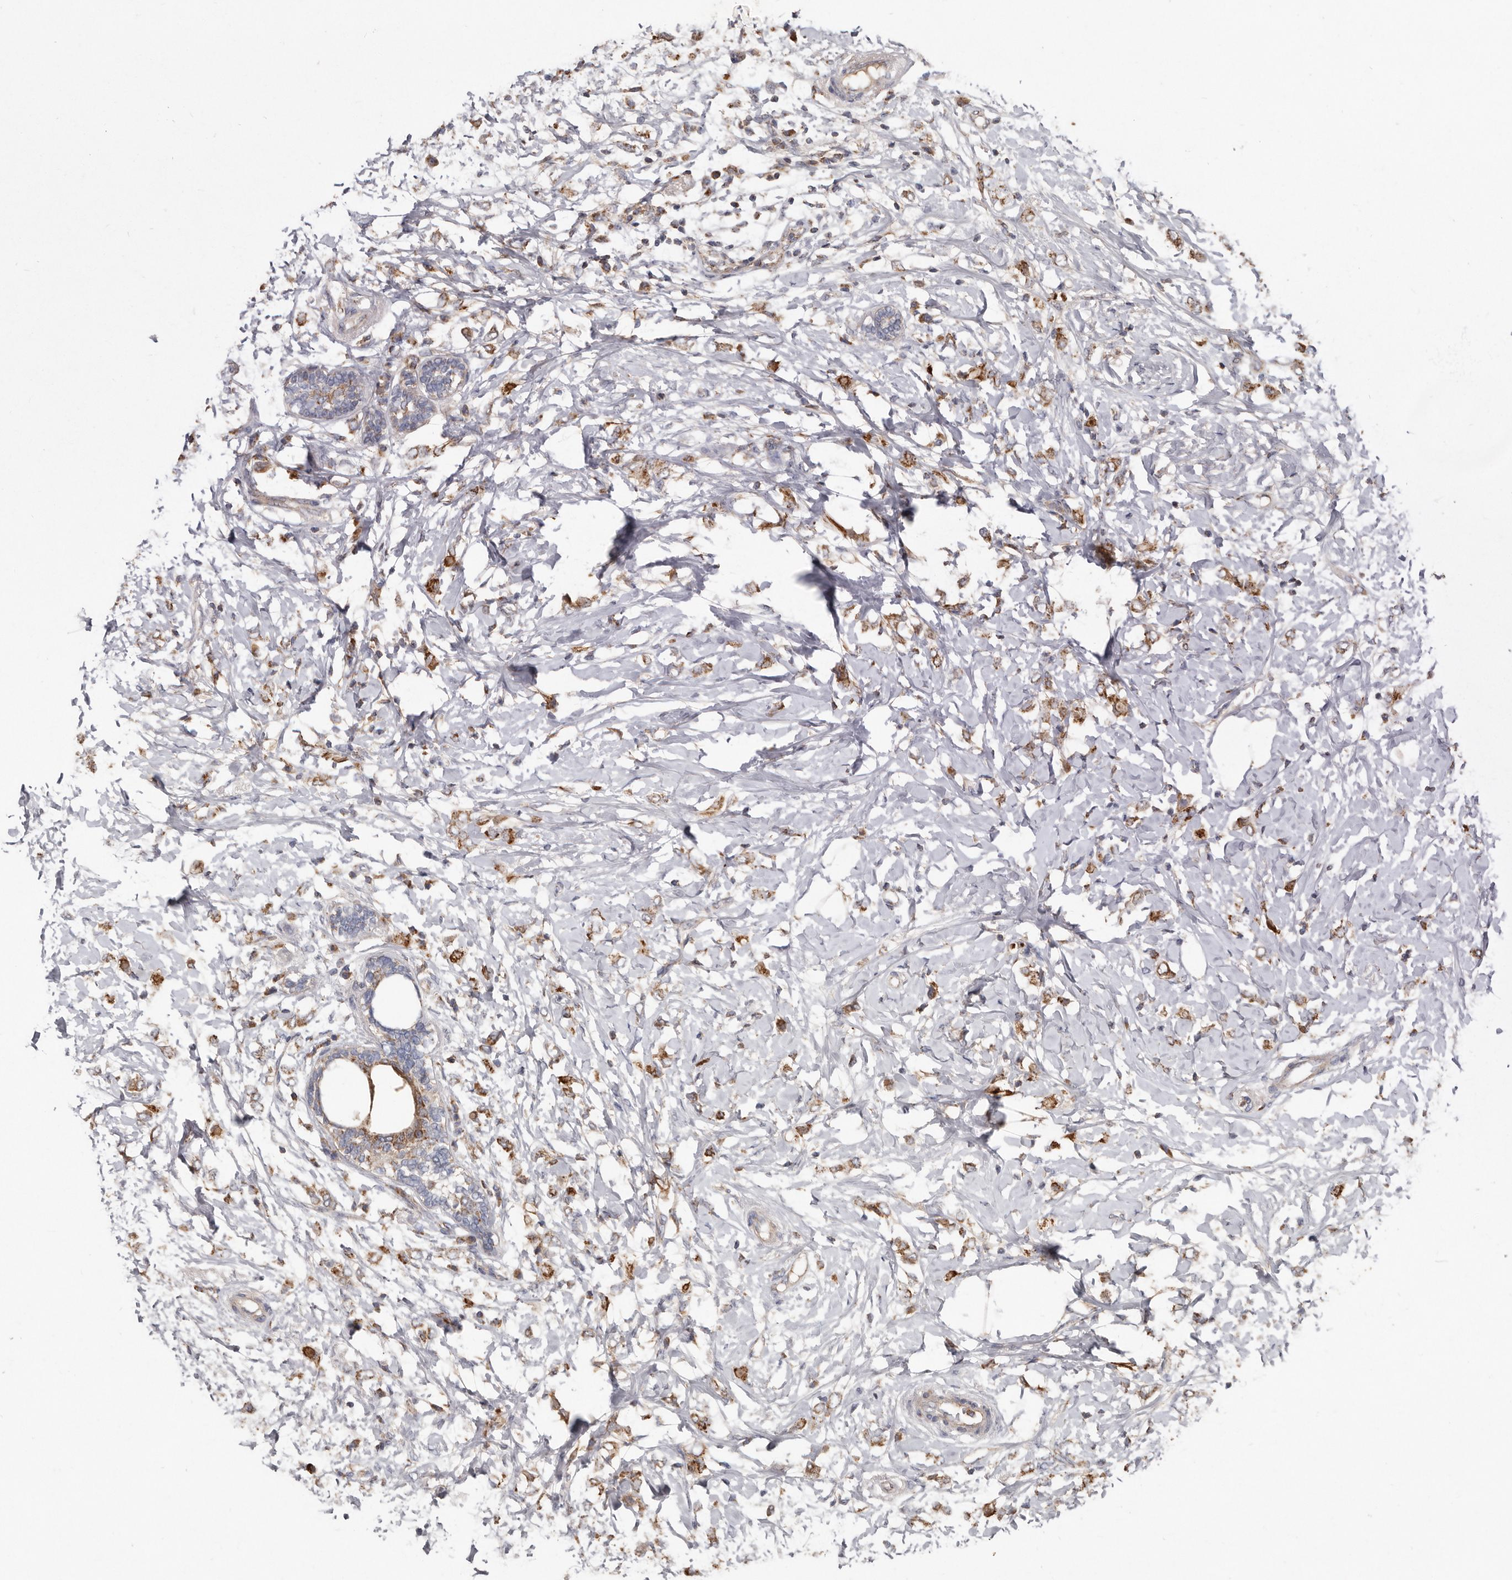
{"staining": {"intensity": "moderate", "quantity": ">75%", "location": "cytoplasmic/membranous"}, "tissue": "breast cancer", "cell_type": "Tumor cells", "image_type": "cancer", "snomed": [{"axis": "morphology", "description": "Normal tissue, NOS"}, {"axis": "morphology", "description": "Lobular carcinoma"}, {"axis": "topography", "description": "Breast"}], "caption": "The micrograph shows immunohistochemical staining of breast cancer. There is moderate cytoplasmic/membranous staining is appreciated in approximately >75% of tumor cells.", "gene": "KIF26B", "patient": {"sex": "female", "age": 47}}